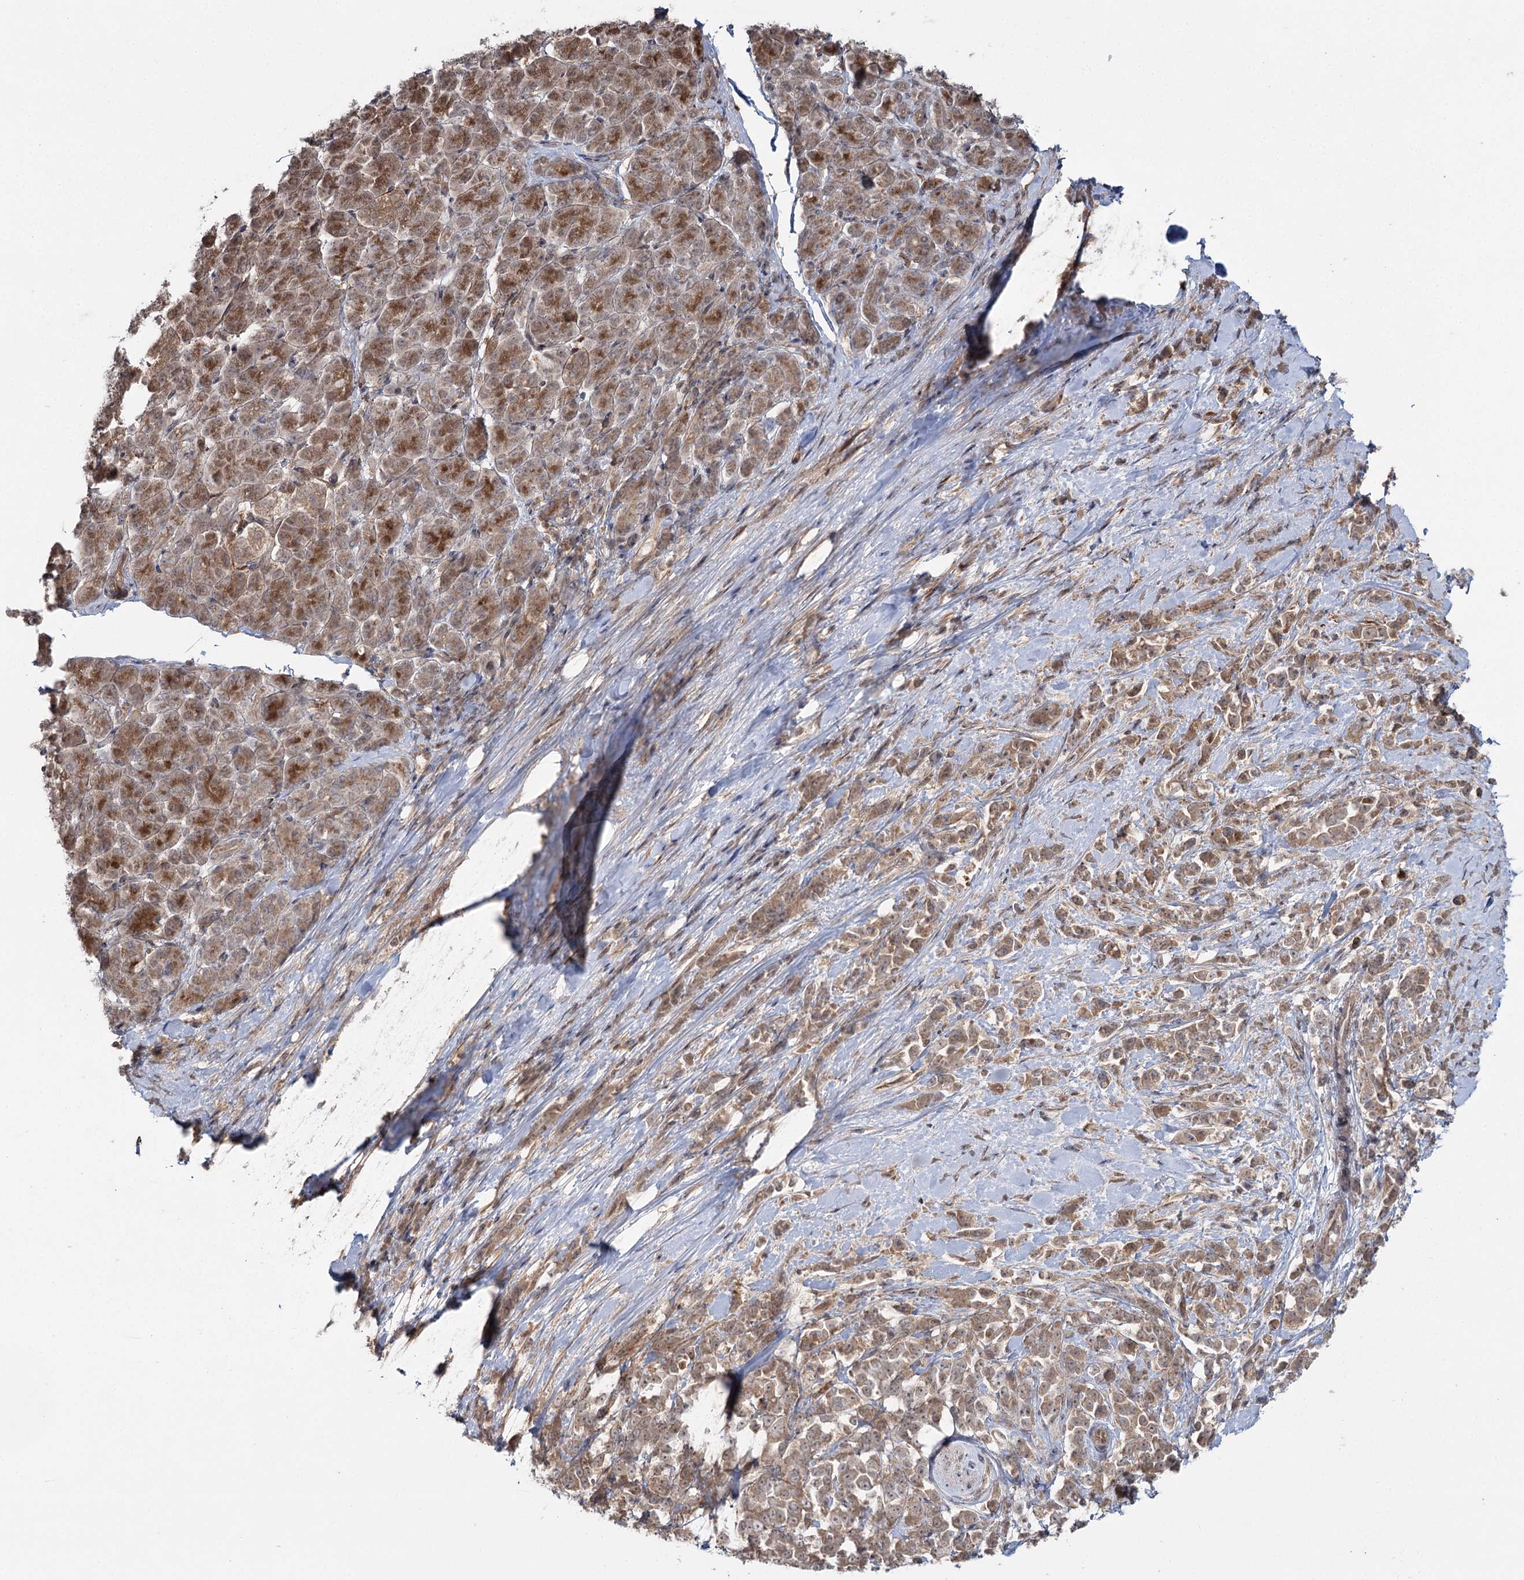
{"staining": {"intensity": "moderate", "quantity": ">75%", "location": "cytoplasmic/membranous"}, "tissue": "pancreatic cancer", "cell_type": "Tumor cells", "image_type": "cancer", "snomed": [{"axis": "morphology", "description": "Normal tissue, NOS"}, {"axis": "morphology", "description": "Adenocarcinoma, NOS"}, {"axis": "topography", "description": "Pancreas"}], "caption": "Human pancreatic cancer (adenocarcinoma) stained with a brown dye reveals moderate cytoplasmic/membranous positive staining in about >75% of tumor cells.", "gene": "WDR44", "patient": {"sex": "female", "age": 64}}